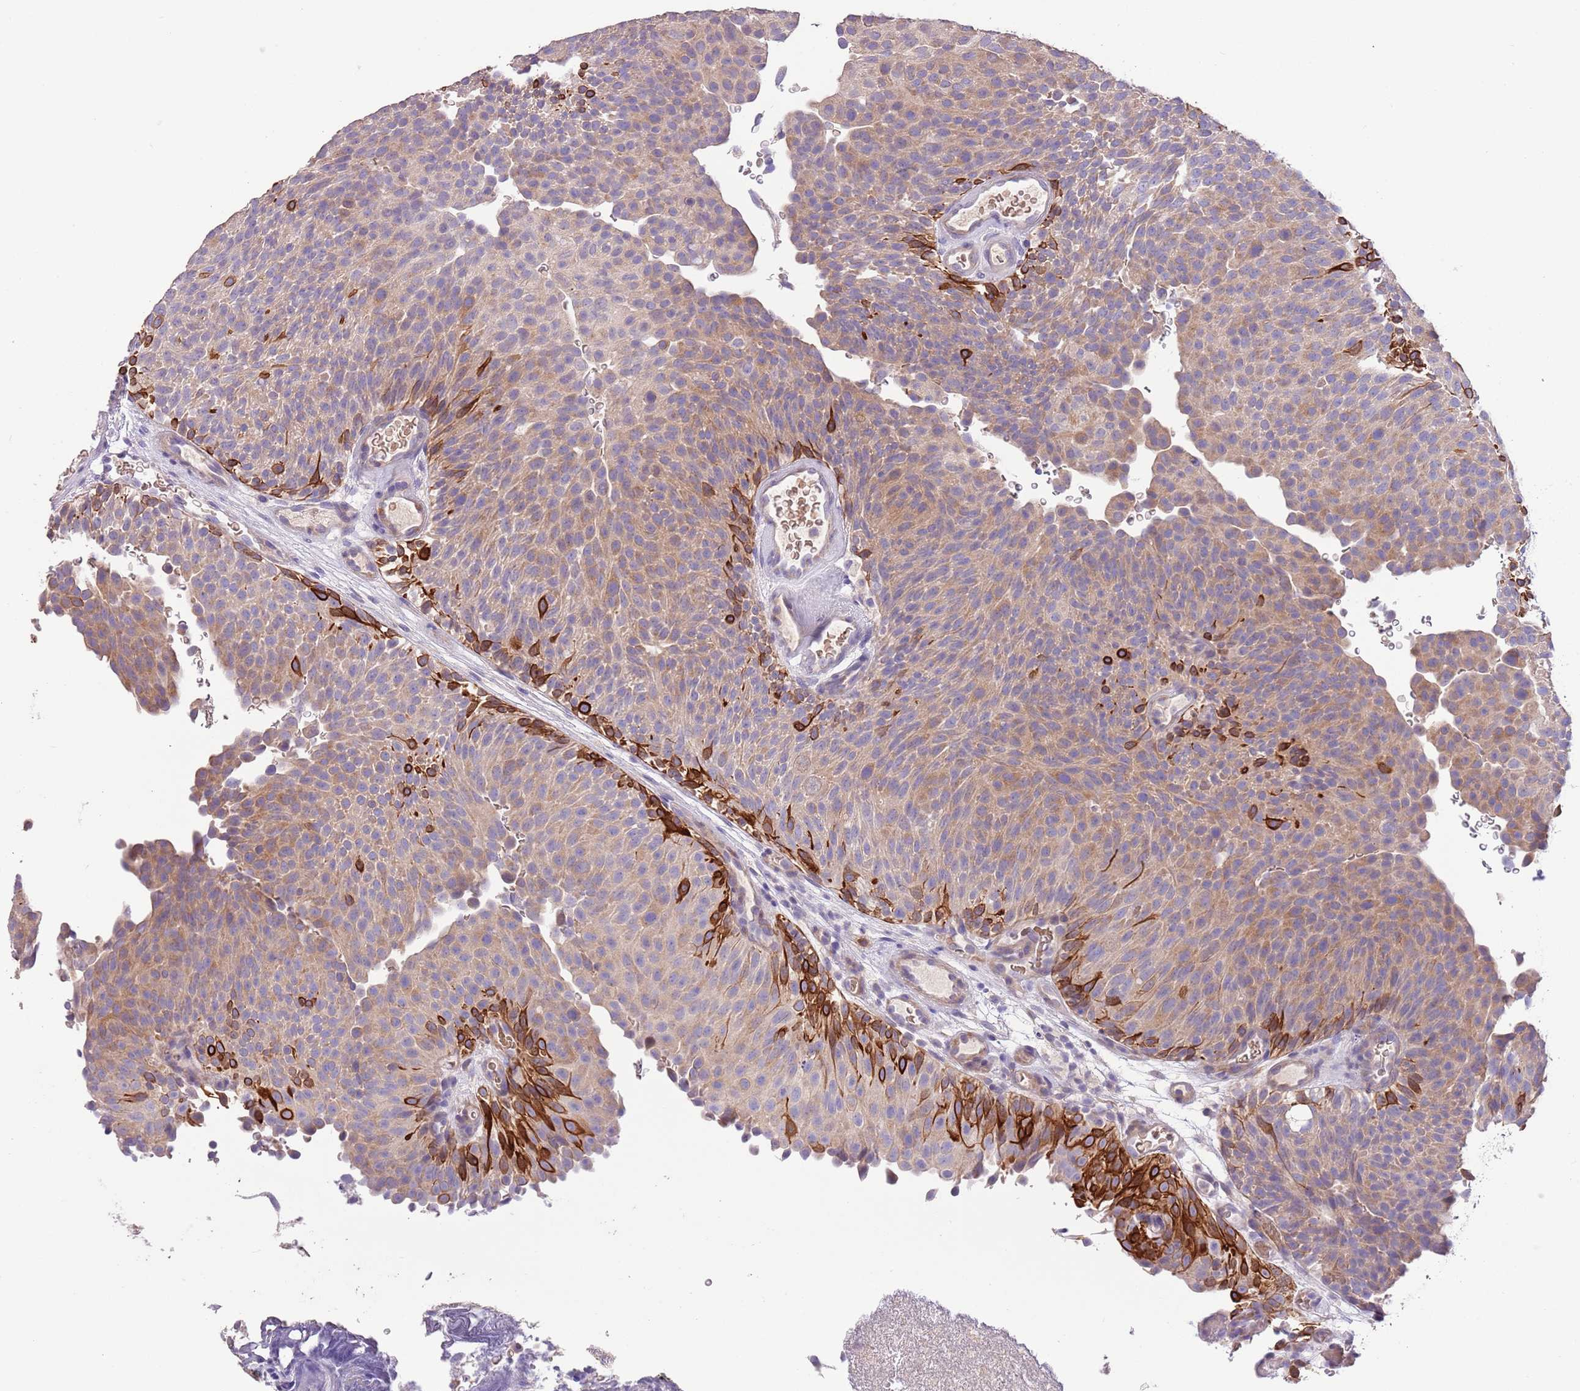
{"staining": {"intensity": "strong", "quantity": "<25%", "location": "cytoplasmic/membranous"}, "tissue": "urothelial cancer", "cell_type": "Tumor cells", "image_type": "cancer", "snomed": [{"axis": "morphology", "description": "Urothelial carcinoma, Low grade"}, {"axis": "topography", "description": "Urinary bladder"}], "caption": "Strong cytoplasmic/membranous expression for a protein is appreciated in about <25% of tumor cells of urothelial carcinoma (low-grade) using immunohistochemistry.", "gene": "ZNF658", "patient": {"sex": "male", "age": 78}}